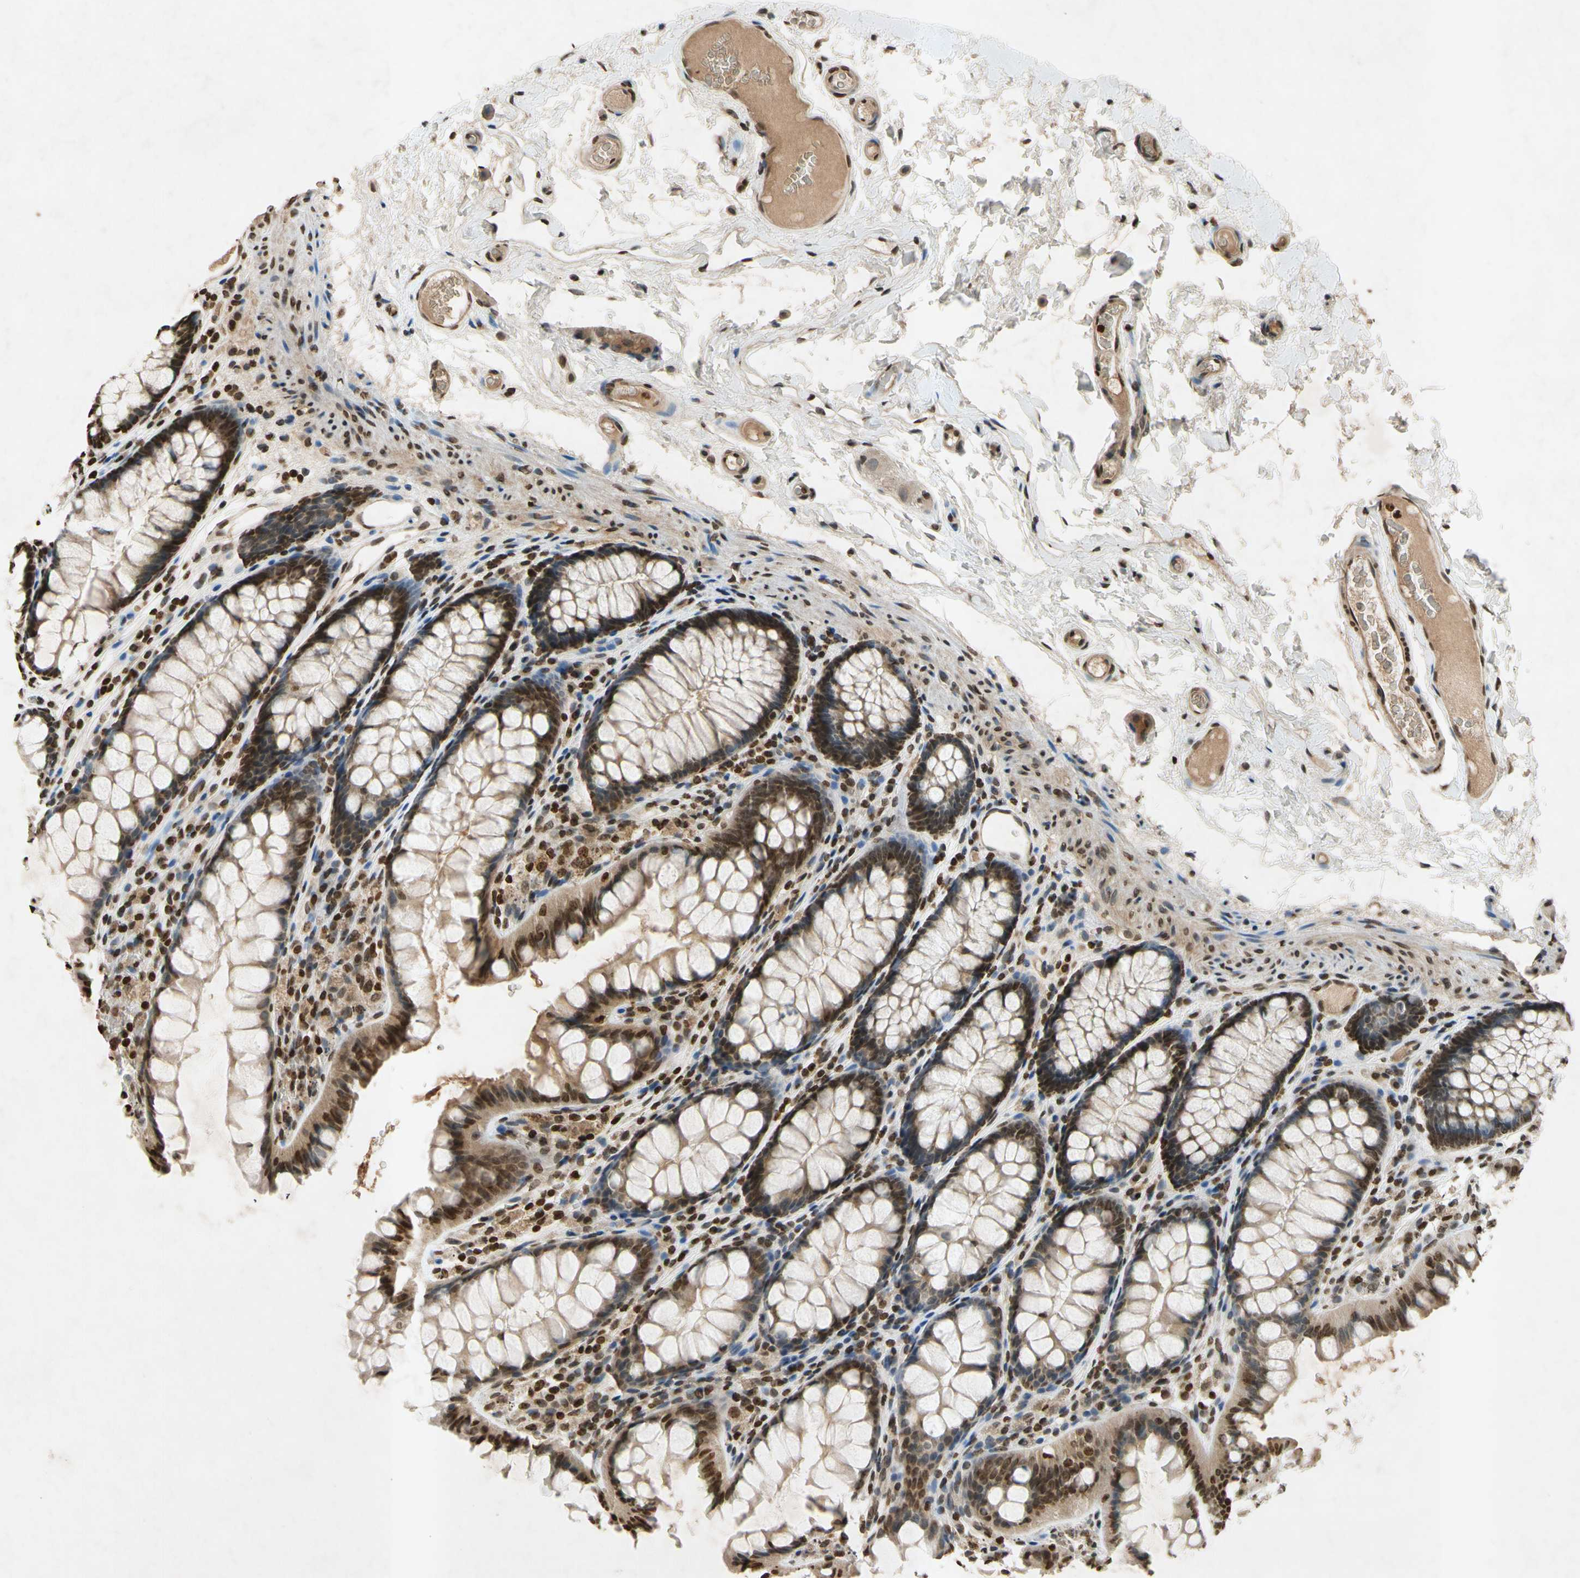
{"staining": {"intensity": "strong", "quantity": ">75%", "location": "nuclear"}, "tissue": "colon", "cell_type": "Endothelial cells", "image_type": "normal", "snomed": [{"axis": "morphology", "description": "Normal tissue, NOS"}, {"axis": "topography", "description": "Colon"}], "caption": "Colon stained with DAB (3,3'-diaminobenzidine) immunohistochemistry displays high levels of strong nuclear positivity in approximately >75% of endothelial cells. The protein of interest is shown in brown color, while the nuclei are stained blue.", "gene": "HOXB3", "patient": {"sex": "female", "age": 55}}